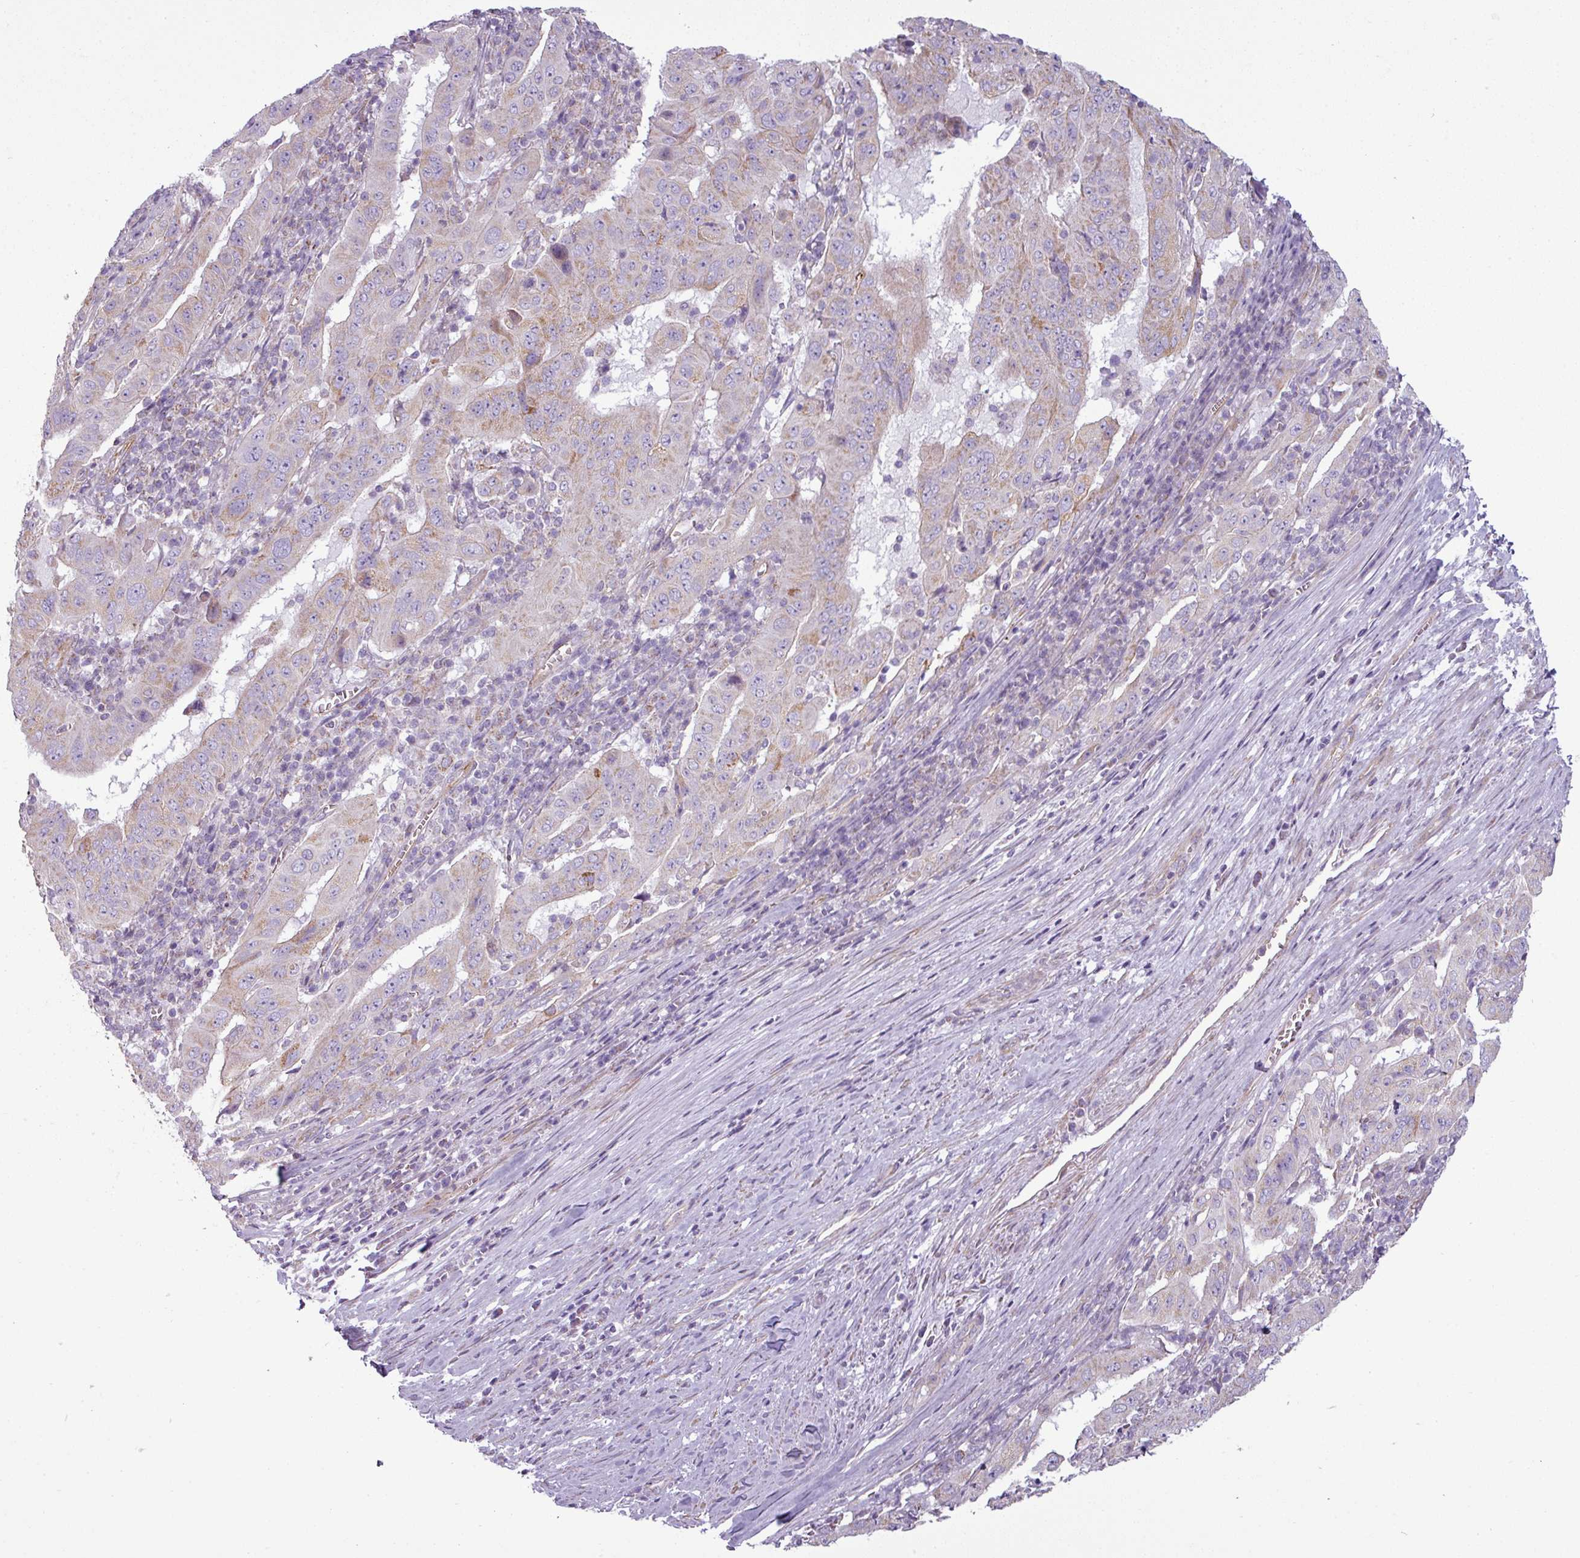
{"staining": {"intensity": "weak", "quantity": "<25%", "location": "cytoplasmic/membranous"}, "tissue": "pancreatic cancer", "cell_type": "Tumor cells", "image_type": "cancer", "snomed": [{"axis": "morphology", "description": "Adenocarcinoma, NOS"}, {"axis": "topography", "description": "Pancreas"}], "caption": "Immunohistochemical staining of human pancreatic adenocarcinoma shows no significant staining in tumor cells.", "gene": "BTN2A2", "patient": {"sex": "male", "age": 63}}